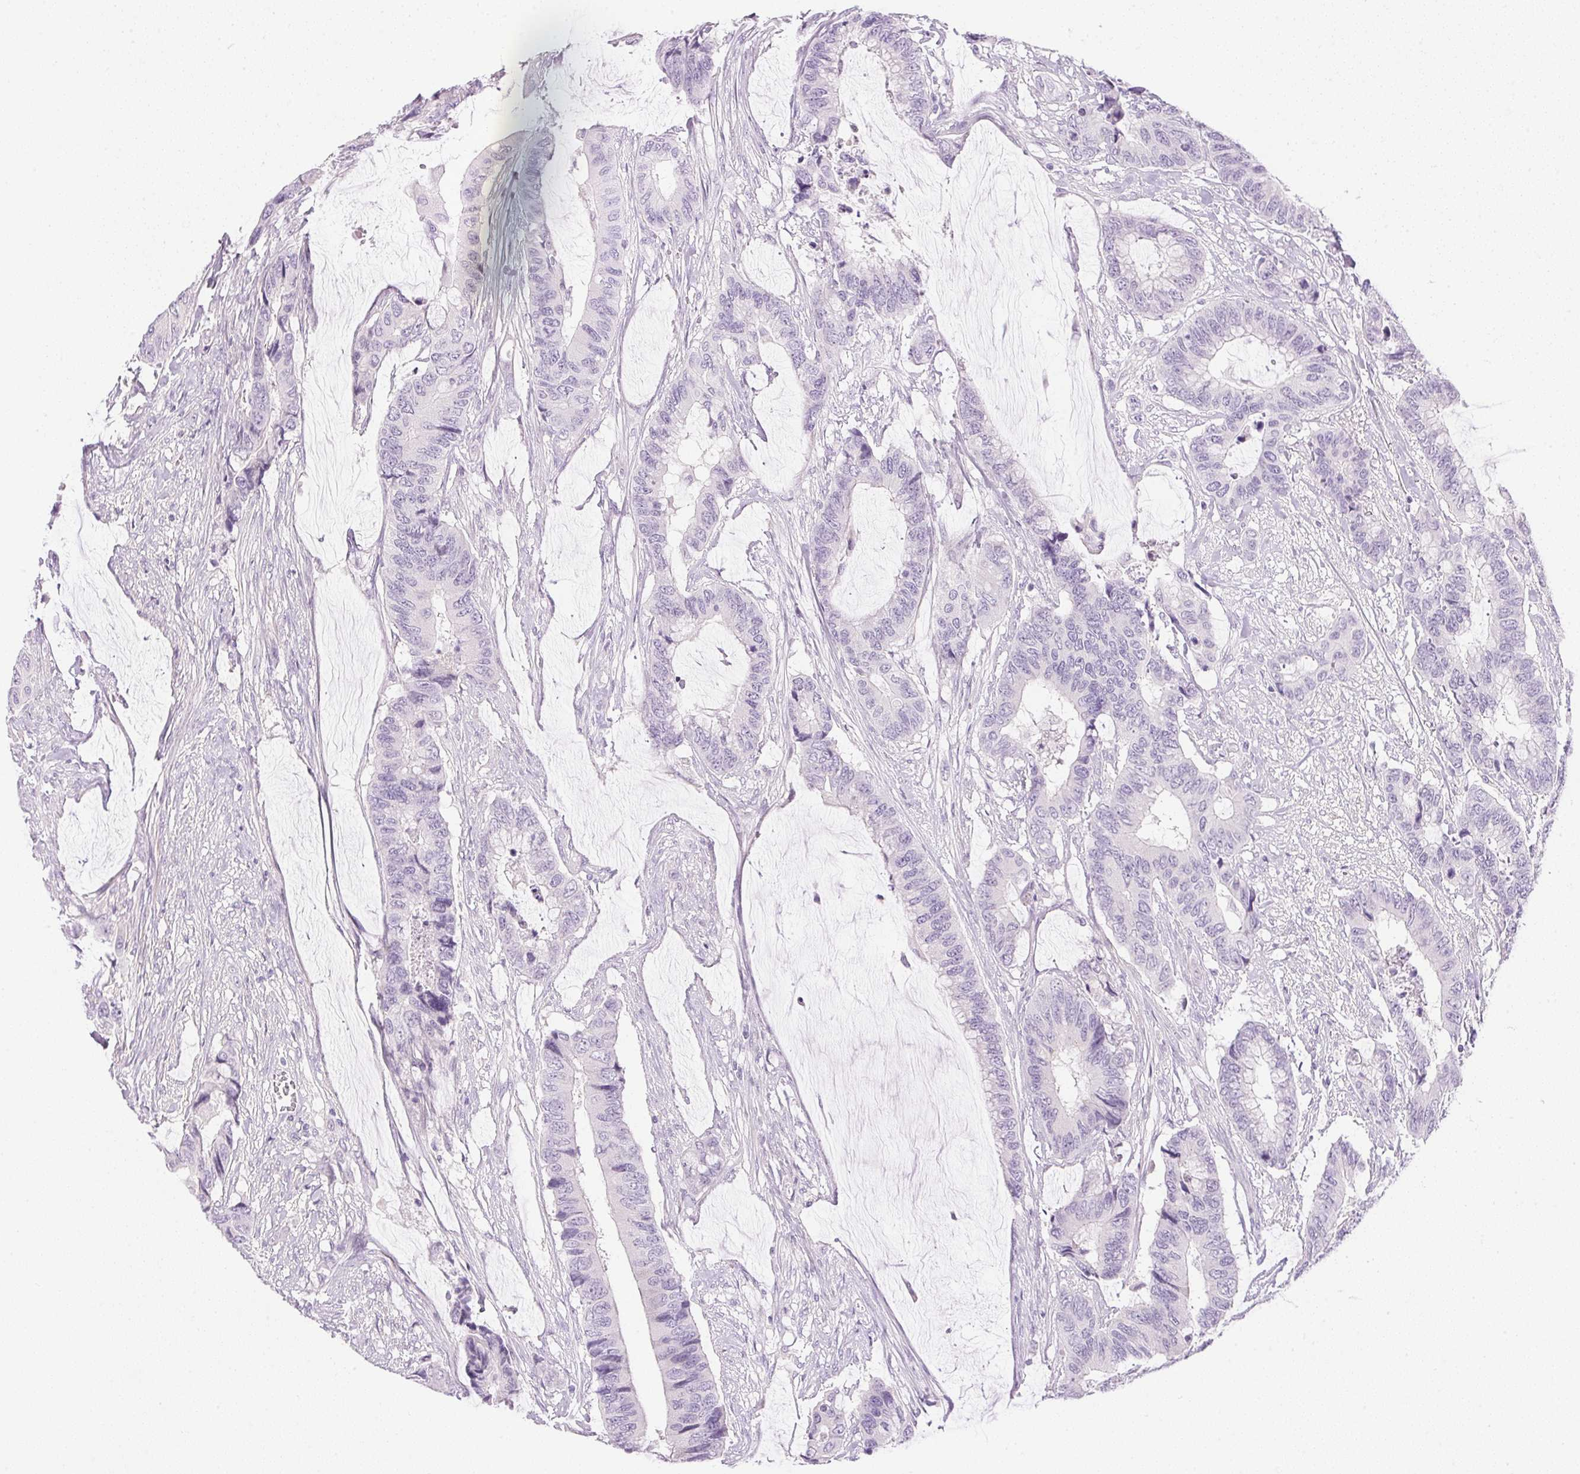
{"staining": {"intensity": "negative", "quantity": "none", "location": "none"}, "tissue": "colorectal cancer", "cell_type": "Tumor cells", "image_type": "cancer", "snomed": [{"axis": "morphology", "description": "Adenocarcinoma, NOS"}, {"axis": "topography", "description": "Rectum"}], "caption": "High magnification brightfield microscopy of colorectal cancer (adenocarcinoma) stained with DAB (brown) and counterstained with hematoxylin (blue): tumor cells show no significant staining.", "gene": "CTRL", "patient": {"sex": "female", "age": 59}}